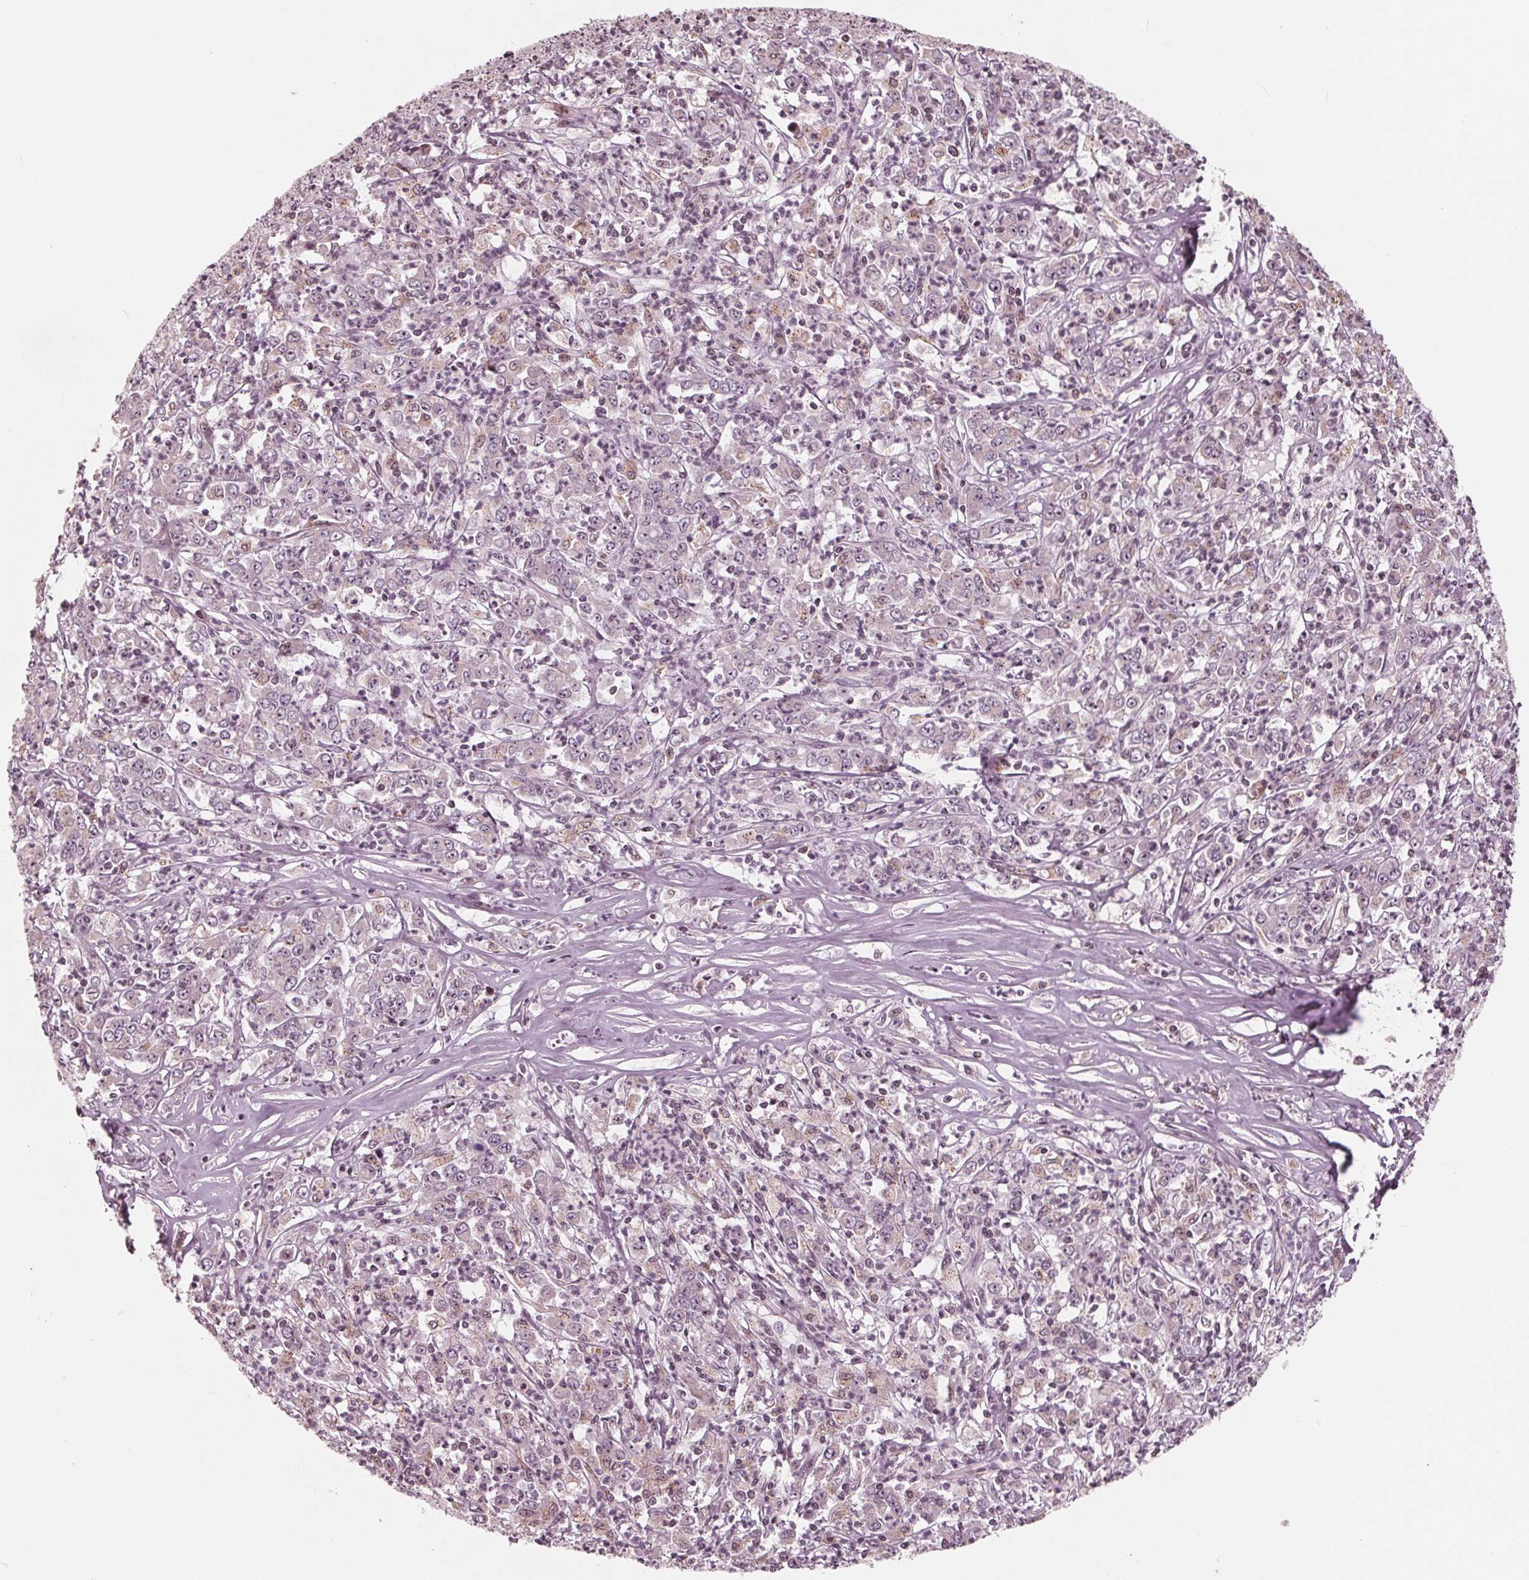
{"staining": {"intensity": "negative", "quantity": "none", "location": "none"}, "tissue": "stomach cancer", "cell_type": "Tumor cells", "image_type": "cancer", "snomed": [{"axis": "morphology", "description": "Adenocarcinoma, NOS"}, {"axis": "topography", "description": "Stomach, lower"}], "caption": "This is an immunohistochemistry (IHC) image of stomach cancer. There is no staining in tumor cells.", "gene": "NUP210", "patient": {"sex": "female", "age": 71}}